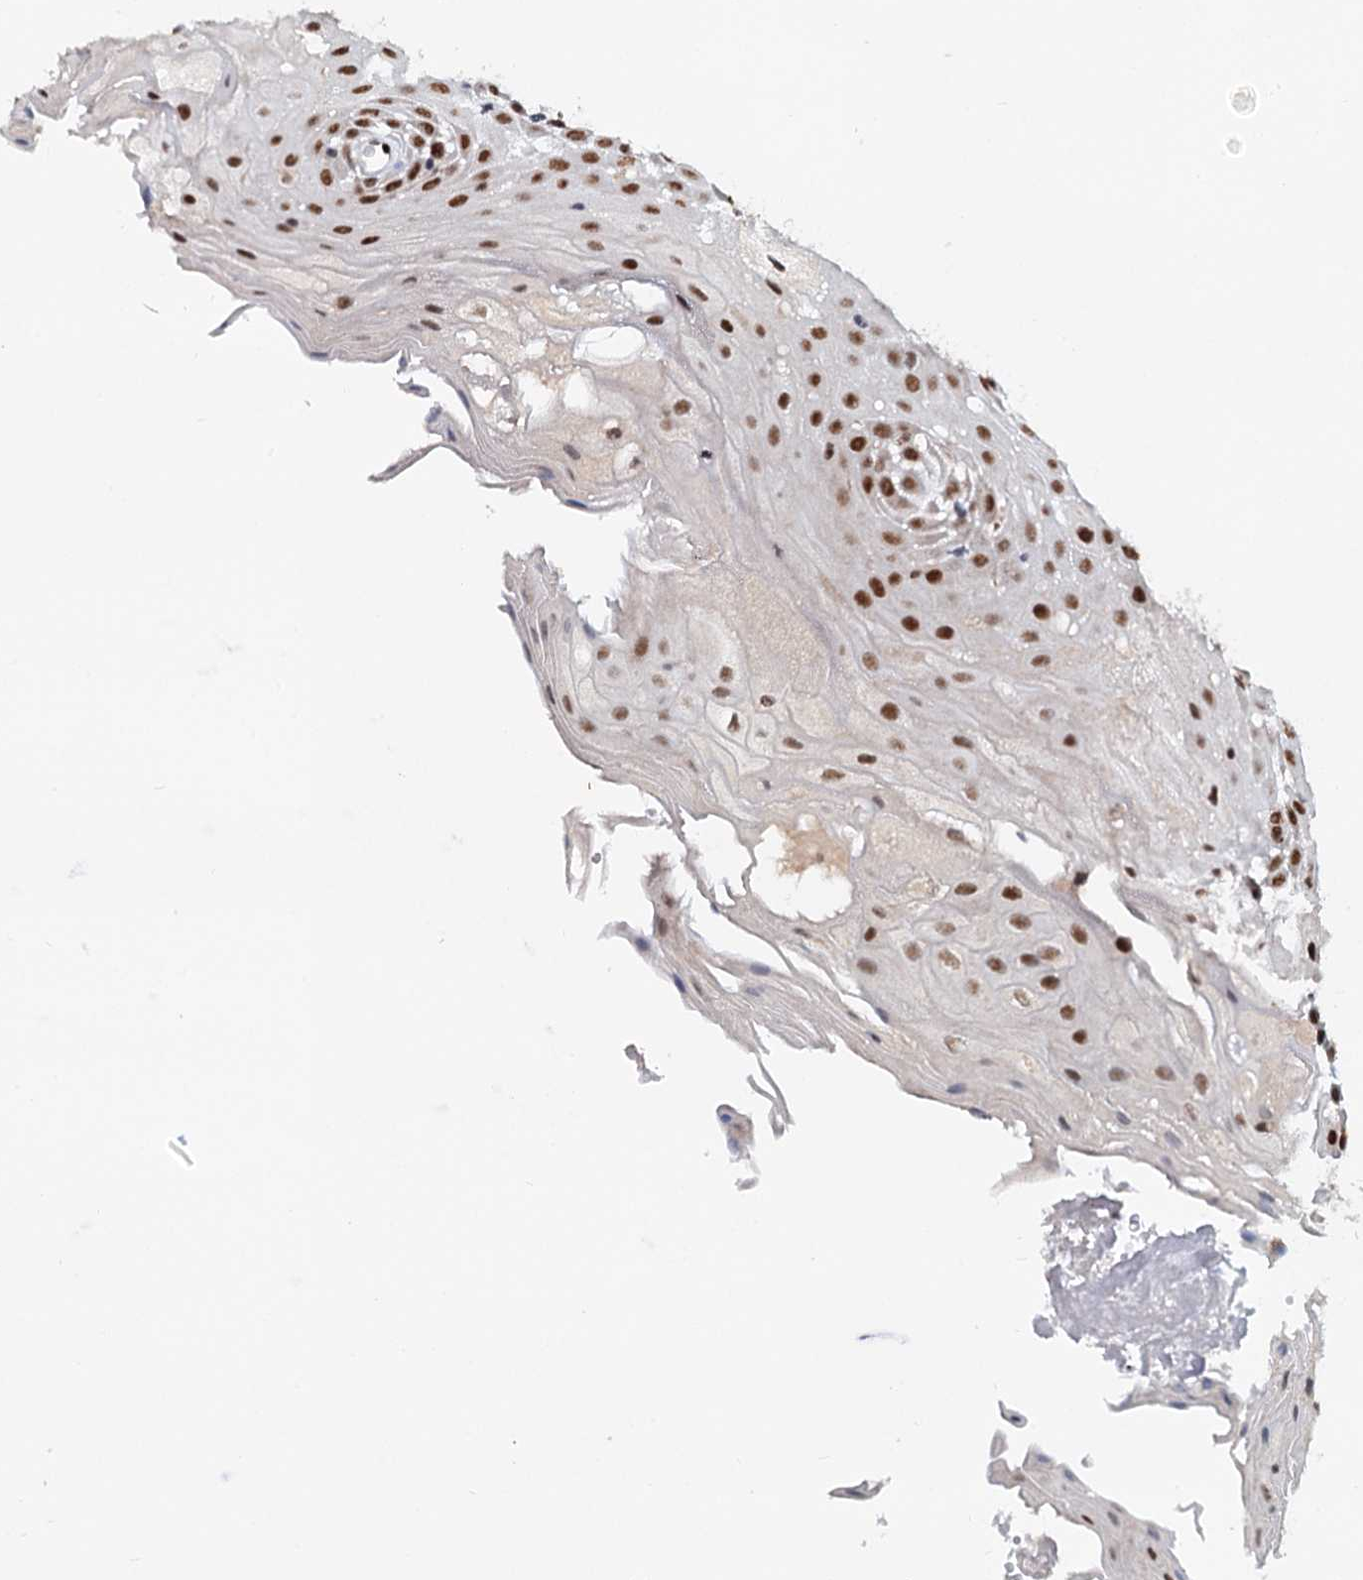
{"staining": {"intensity": "strong", "quantity": "25%-75%", "location": "nuclear"}, "tissue": "oral mucosa", "cell_type": "Squamous epithelial cells", "image_type": "normal", "snomed": [{"axis": "morphology", "description": "Normal tissue, NOS"}, {"axis": "topography", "description": "Skeletal muscle"}, {"axis": "topography", "description": "Oral tissue"}, {"axis": "topography", "description": "Salivary gland"}, {"axis": "topography", "description": "Peripheral nerve tissue"}], "caption": "IHC of benign human oral mucosa exhibits high levels of strong nuclear staining in approximately 25%-75% of squamous epithelial cells.", "gene": "WBP4", "patient": {"sex": "male", "age": 54}}